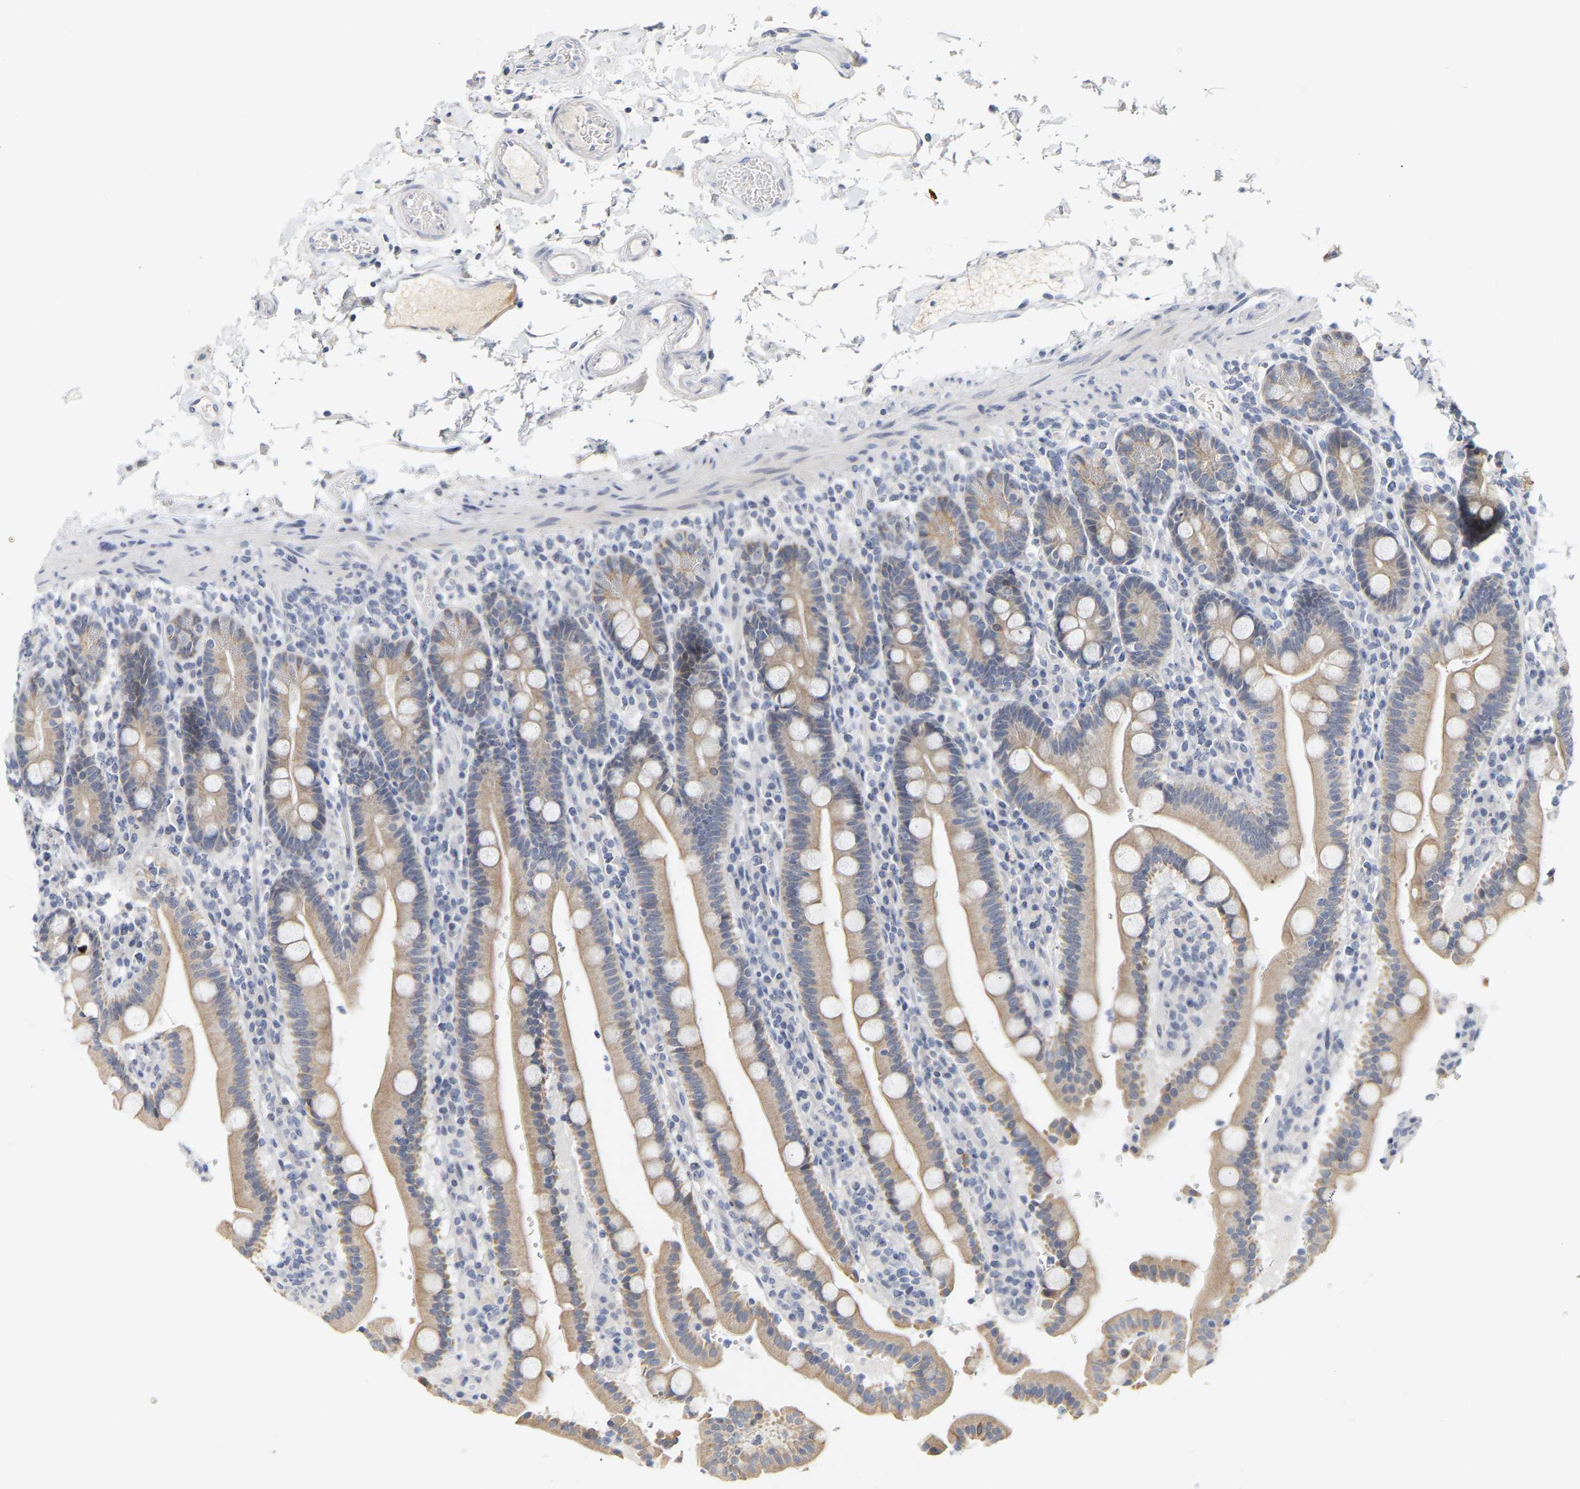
{"staining": {"intensity": "weak", "quantity": "<25%", "location": "cytoplasmic/membranous"}, "tissue": "duodenum", "cell_type": "Glandular cells", "image_type": "normal", "snomed": [{"axis": "morphology", "description": "Normal tissue, NOS"}, {"axis": "topography", "description": "Small intestine, NOS"}], "caption": "A high-resolution image shows immunohistochemistry staining of benign duodenum, which reveals no significant staining in glandular cells. (Brightfield microscopy of DAB (3,3'-diaminobenzidine) IHC at high magnification).", "gene": "KRT76", "patient": {"sex": "female", "age": 71}}